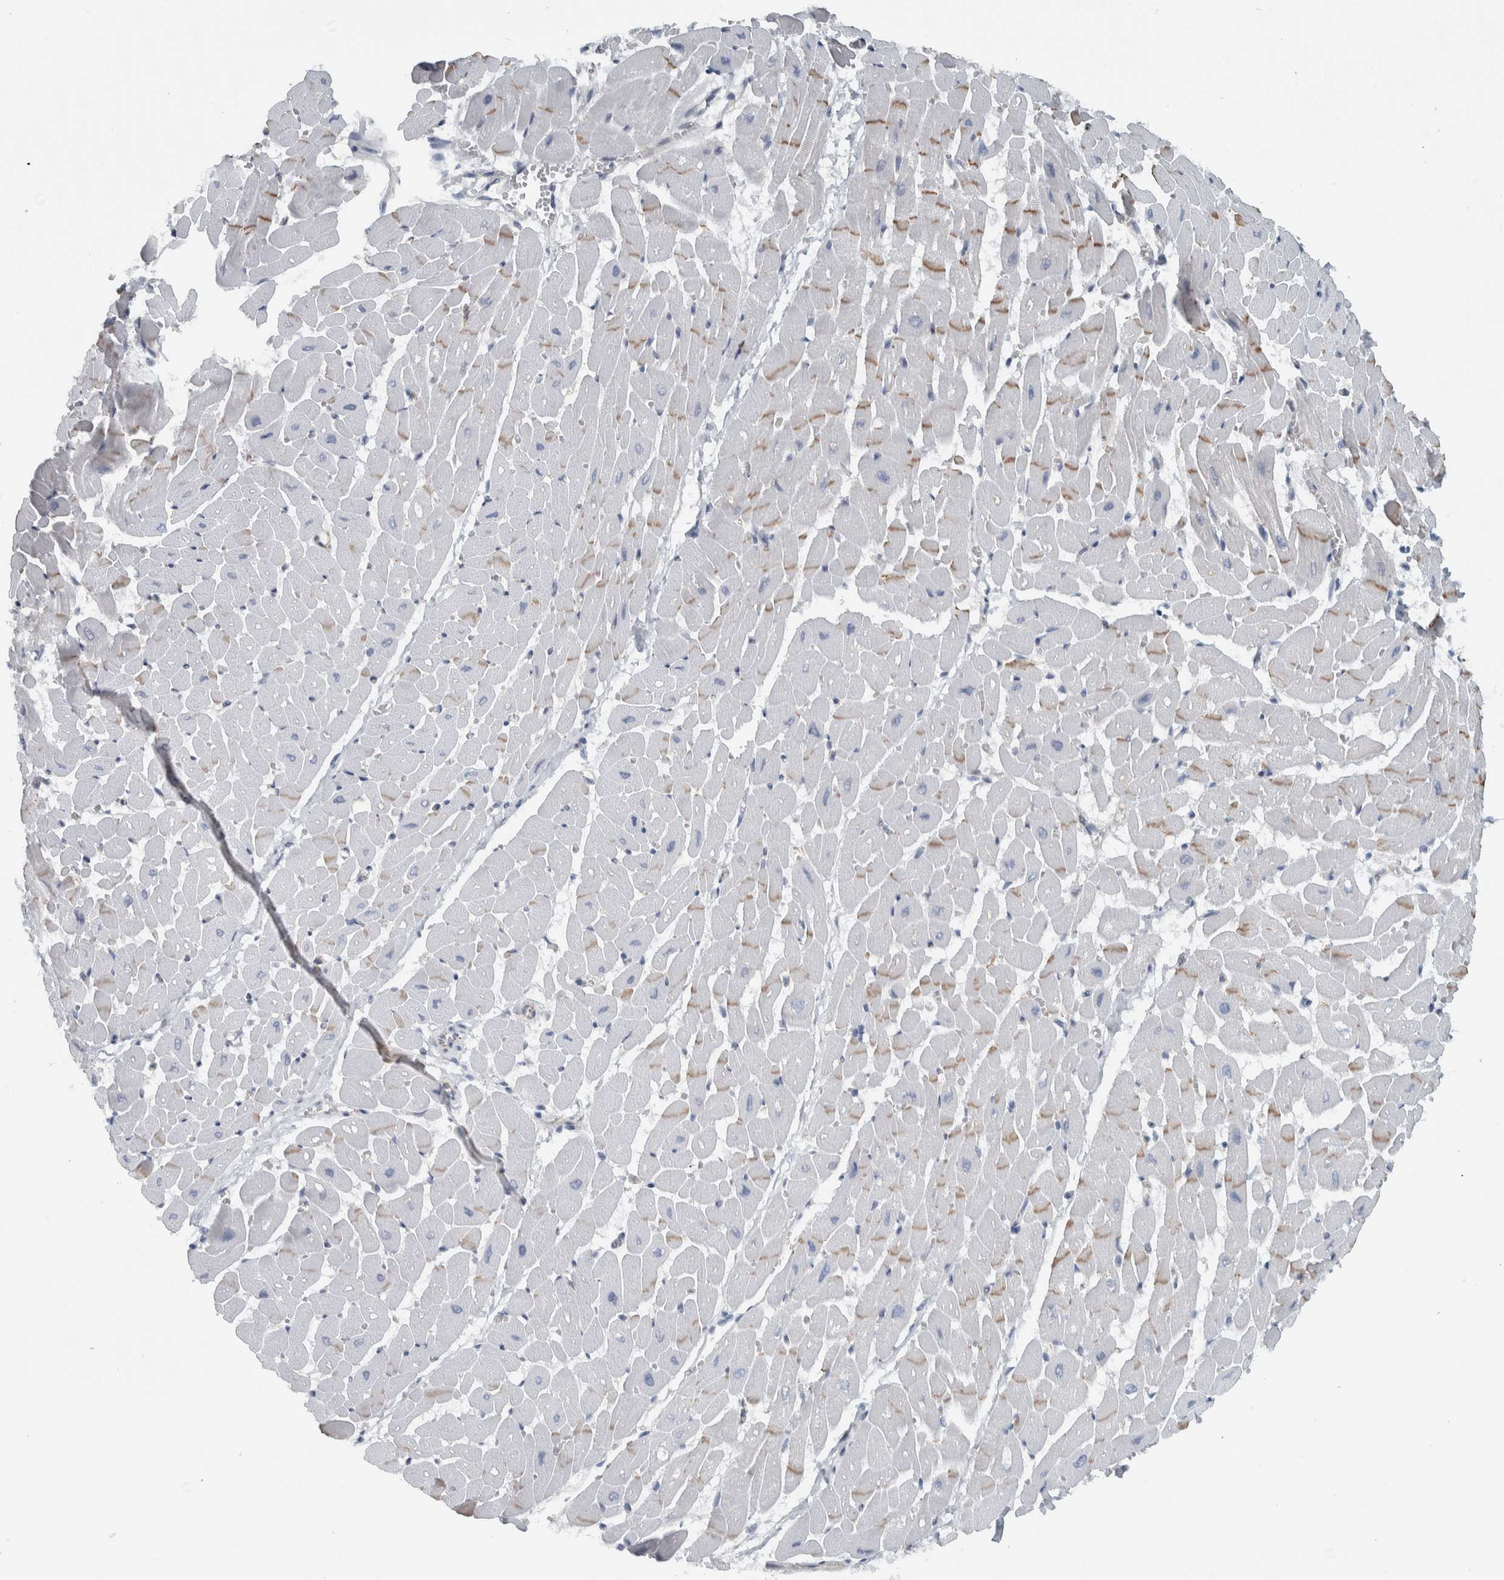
{"staining": {"intensity": "weak", "quantity": "25%-75%", "location": "cytoplasmic/membranous"}, "tissue": "heart muscle", "cell_type": "Cardiomyocytes", "image_type": "normal", "snomed": [{"axis": "morphology", "description": "Normal tissue, NOS"}, {"axis": "topography", "description": "Heart"}], "caption": "An image of human heart muscle stained for a protein shows weak cytoplasmic/membranous brown staining in cardiomyocytes. (IHC, brightfield microscopy, high magnification).", "gene": "ADPRM", "patient": {"sex": "male", "age": 45}}